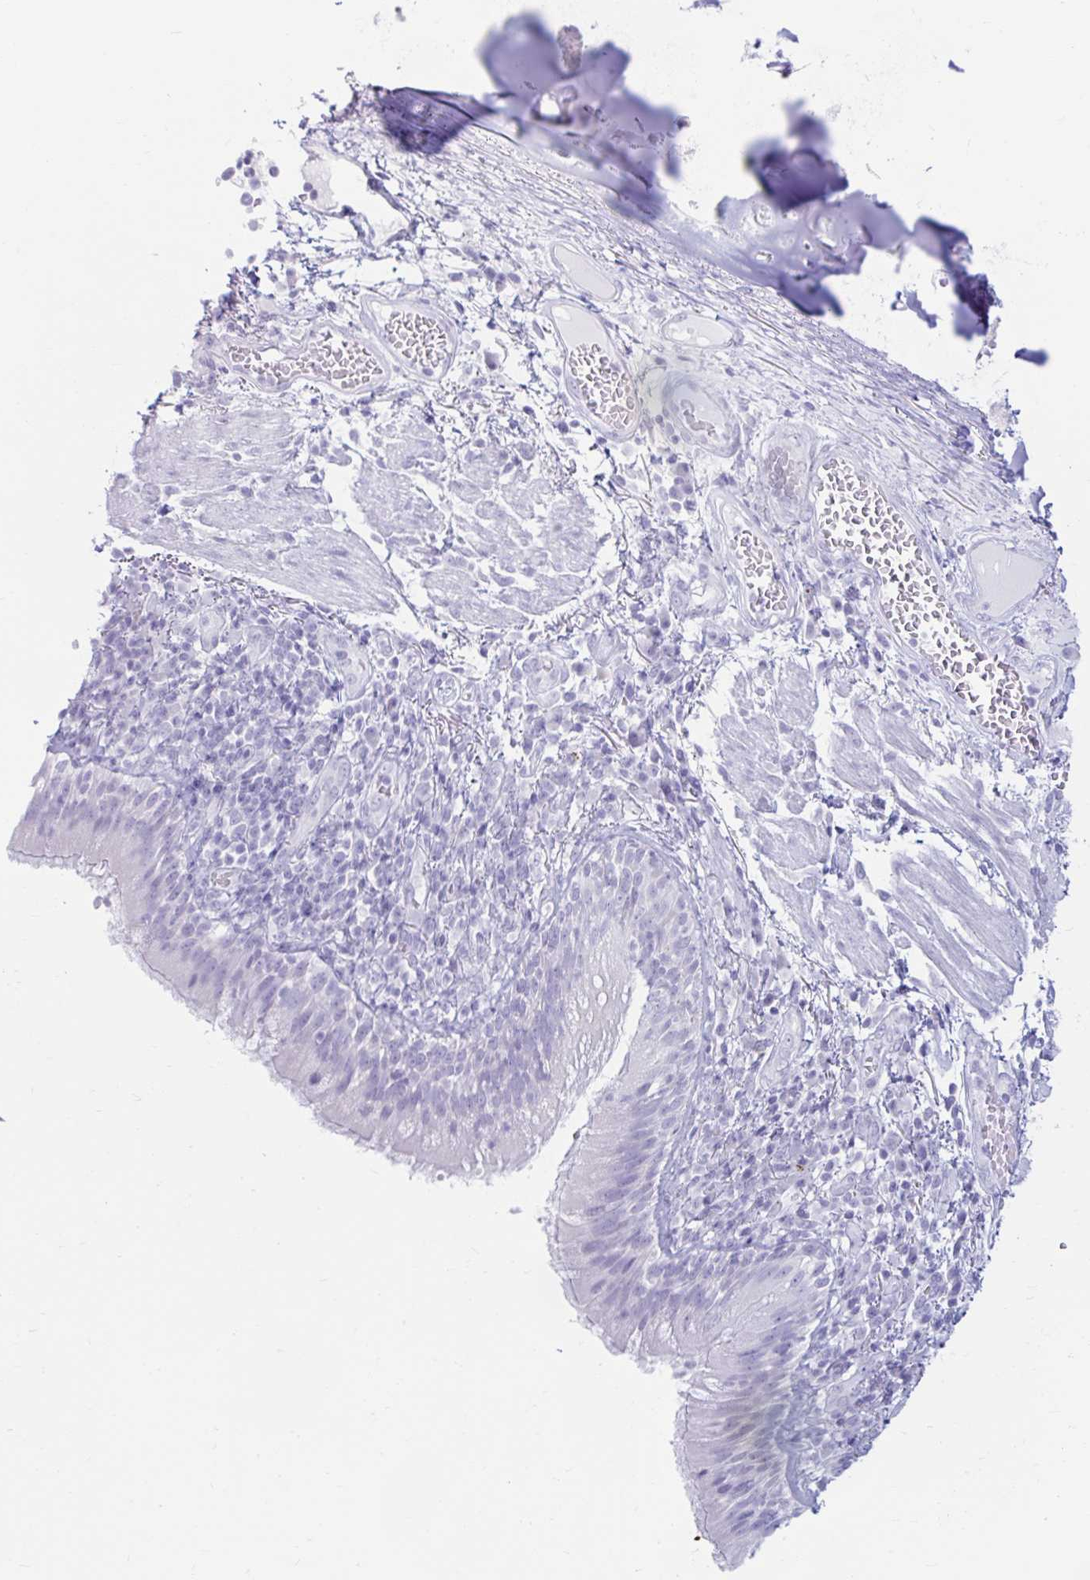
{"staining": {"intensity": "negative", "quantity": "none", "location": "none"}, "tissue": "bronchus", "cell_type": "Respiratory epithelial cells", "image_type": "normal", "snomed": [{"axis": "morphology", "description": "Normal tissue, NOS"}, {"axis": "topography", "description": "Cartilage tissue"}, {"axis": "topography", "description": "Bronchus"}], "caption": "Histopathology image shows no protein positivity in respiratory epithelial cells of normal bronchus.", "gene": "ERICH6", "patient": {"sex": "male", "age": 56}}